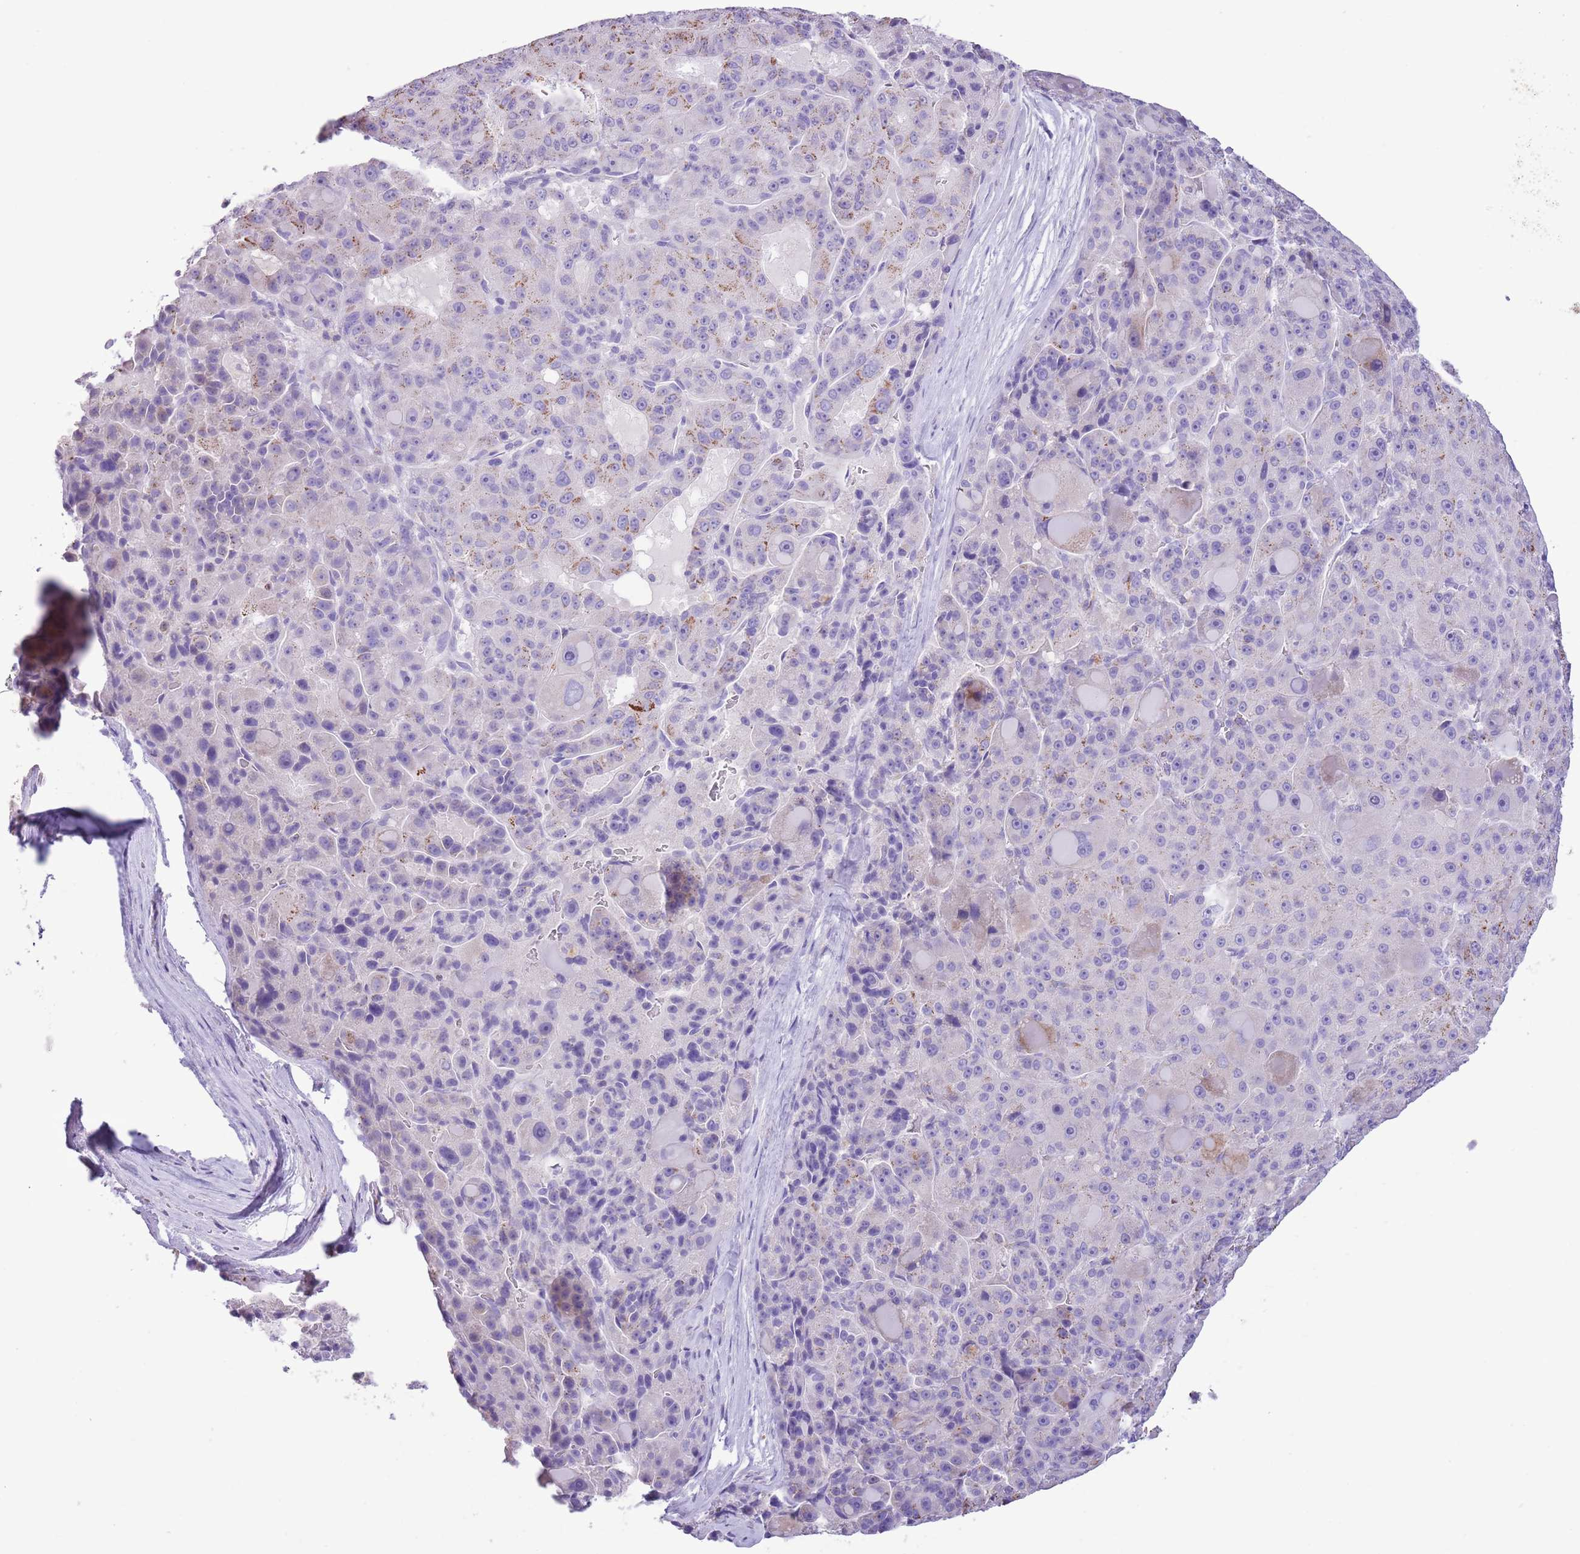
{"staining": {"intensity": "moderate", "quantity": "<25%", "location": "cytoplasmic/membranous"}, "tissue": "liver cancer", "cell_type": "Tumor cells", "image_type": "cancer", "snomed": [{"axis": "morphology", "description": "Carcinoma, Hepatocellular, NOS"}, {"axis": "topography", "description": "Liver"}], "caption": "This is a photomicrograph of immunohistochemistry staining of liver hepatocellular carcinoma, which shows moderate positivity in the cytoplasmic/membranous of tumor cells.", "gene": "ZNF697", "patient": {"sex": "male", "age": 76}}